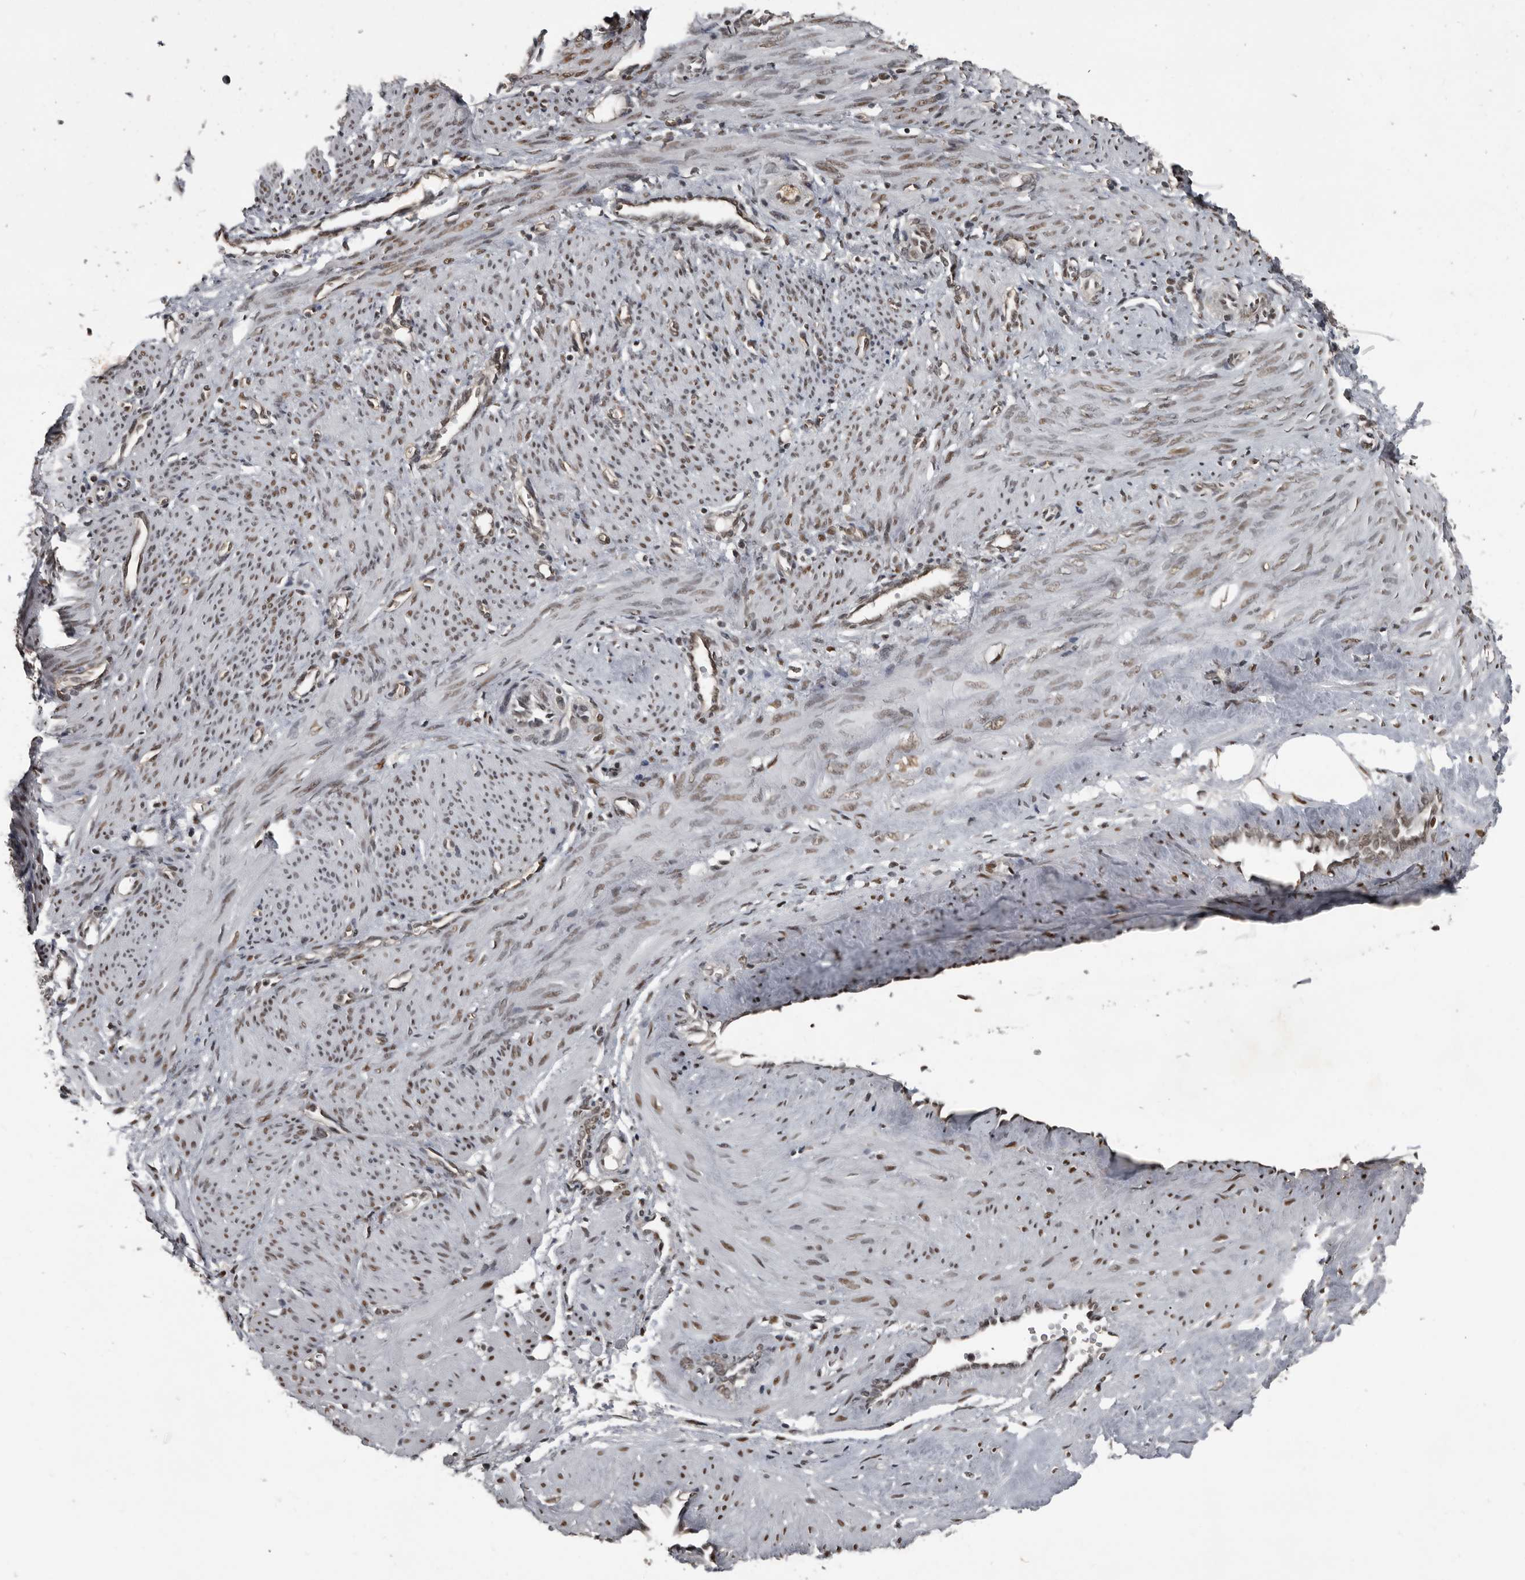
{"staining": {"intensity": "moderate", "quantity": ">75%", "location": "nuclear"}, "tissue": "smooth muscle", "cell_type": "Smooth muscle cells", "image_type": "normal", "snomed": [{"axis": "morphology", "description": "Normal tissue, NOS"}, {"axis": "topography", "description": "Endometrium"}], "caption": "Smooth muscle stained with IHC shows moderate nuclear positivity in approximately >75% of smooth muscle cells. (DAB (3,3'-diaminobenzidine) IHC with brightfield microscopy, high magnification).", "gene": "CHD1L", "patient": {"sex": "female", "age": 33}}